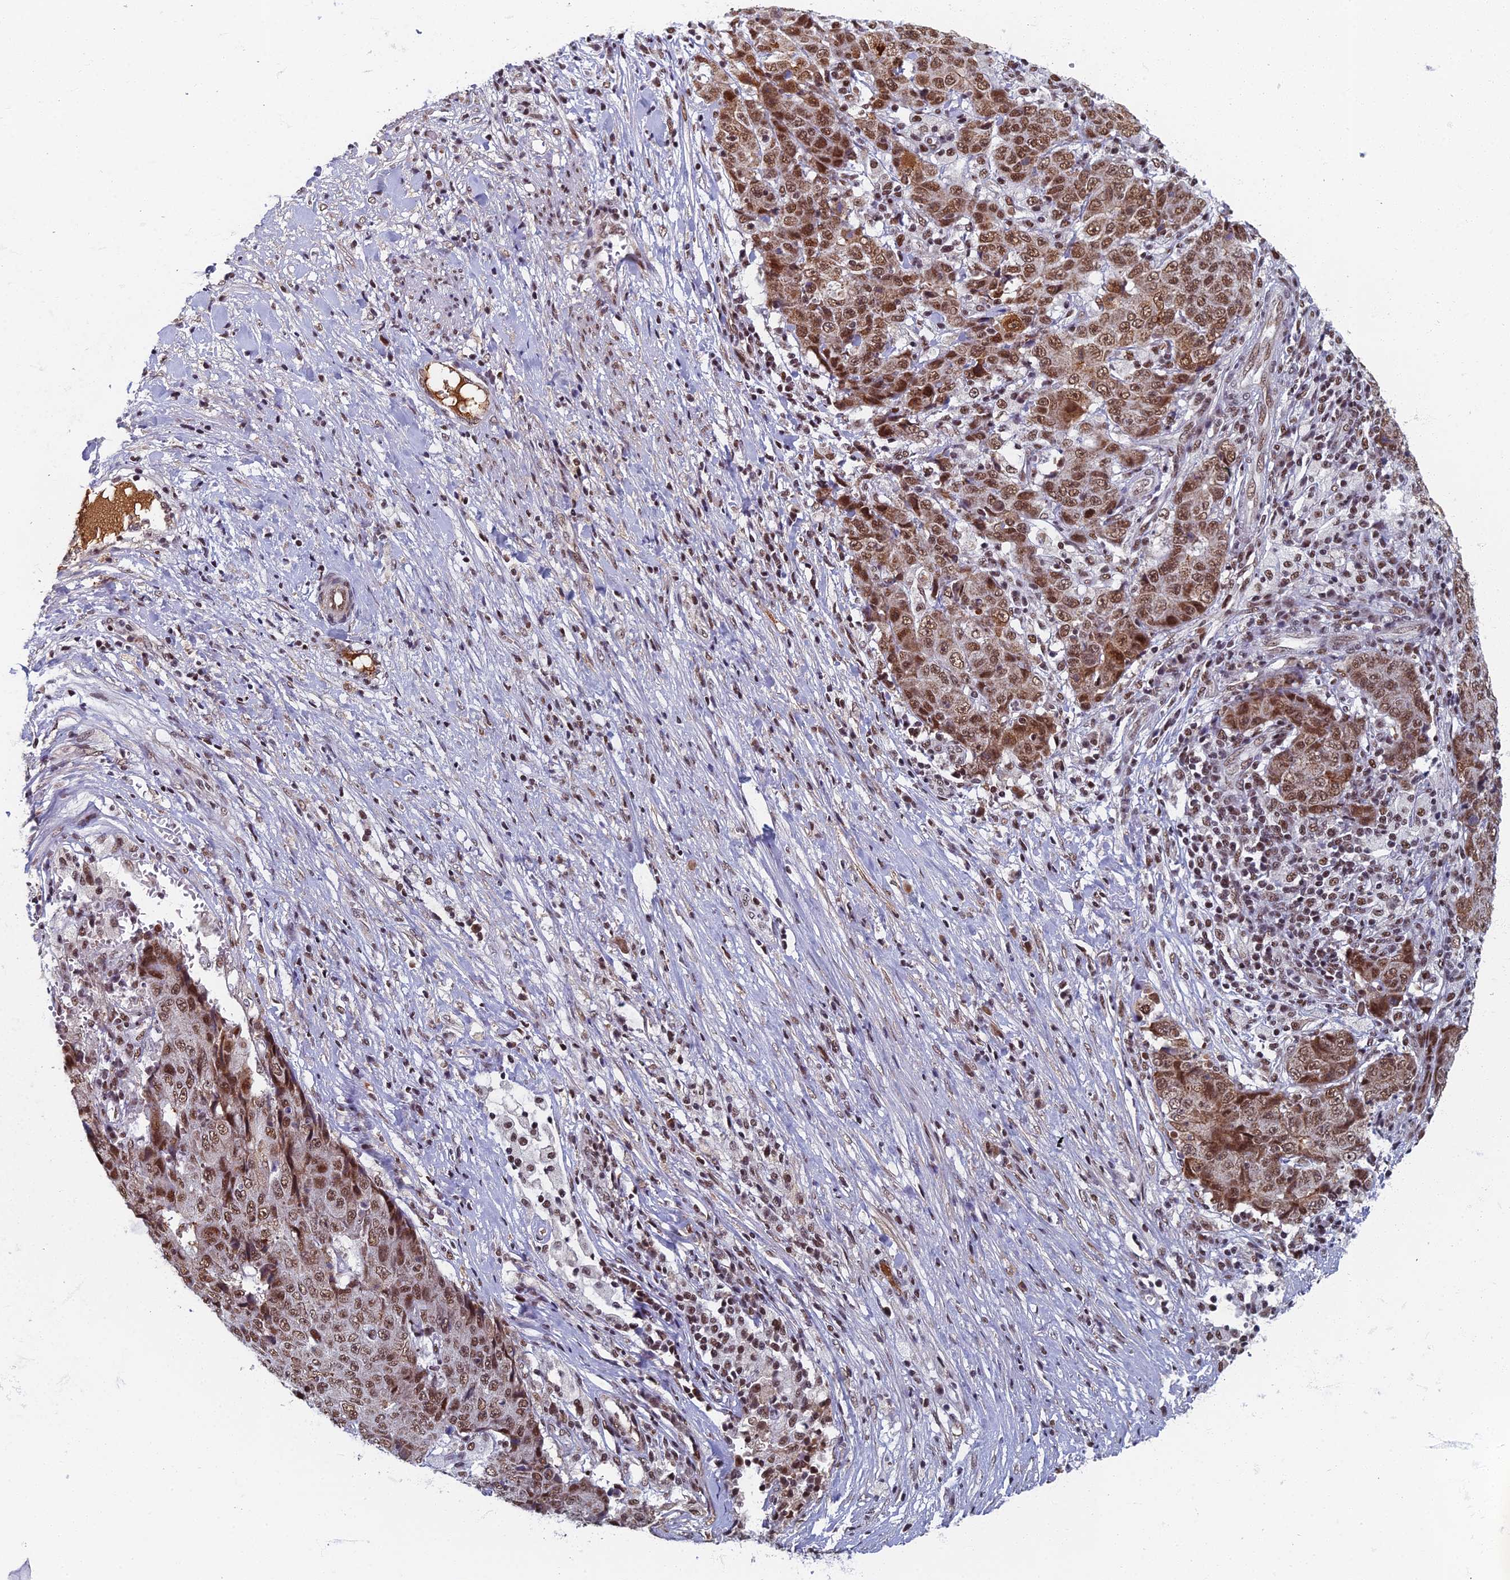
{"staining": {"intensity": "moderate", "quantity": ">75%", "location": "nuclear"}, "tissue": "ovarian cancer", "cell_type": "Tumor cells", "image_type": "cancer", "snomed": [{"axis": "morphology", "description": "Carcinoma, endometroid"}, {"axis": "topography", "description": "Ovary"}], "caption": "Moderate nuclear positivity is seen in about >75% of tumor cells in ovarian cancer.", "gene": "TAF13", "patient": {"sex": "female", "age": 42}}